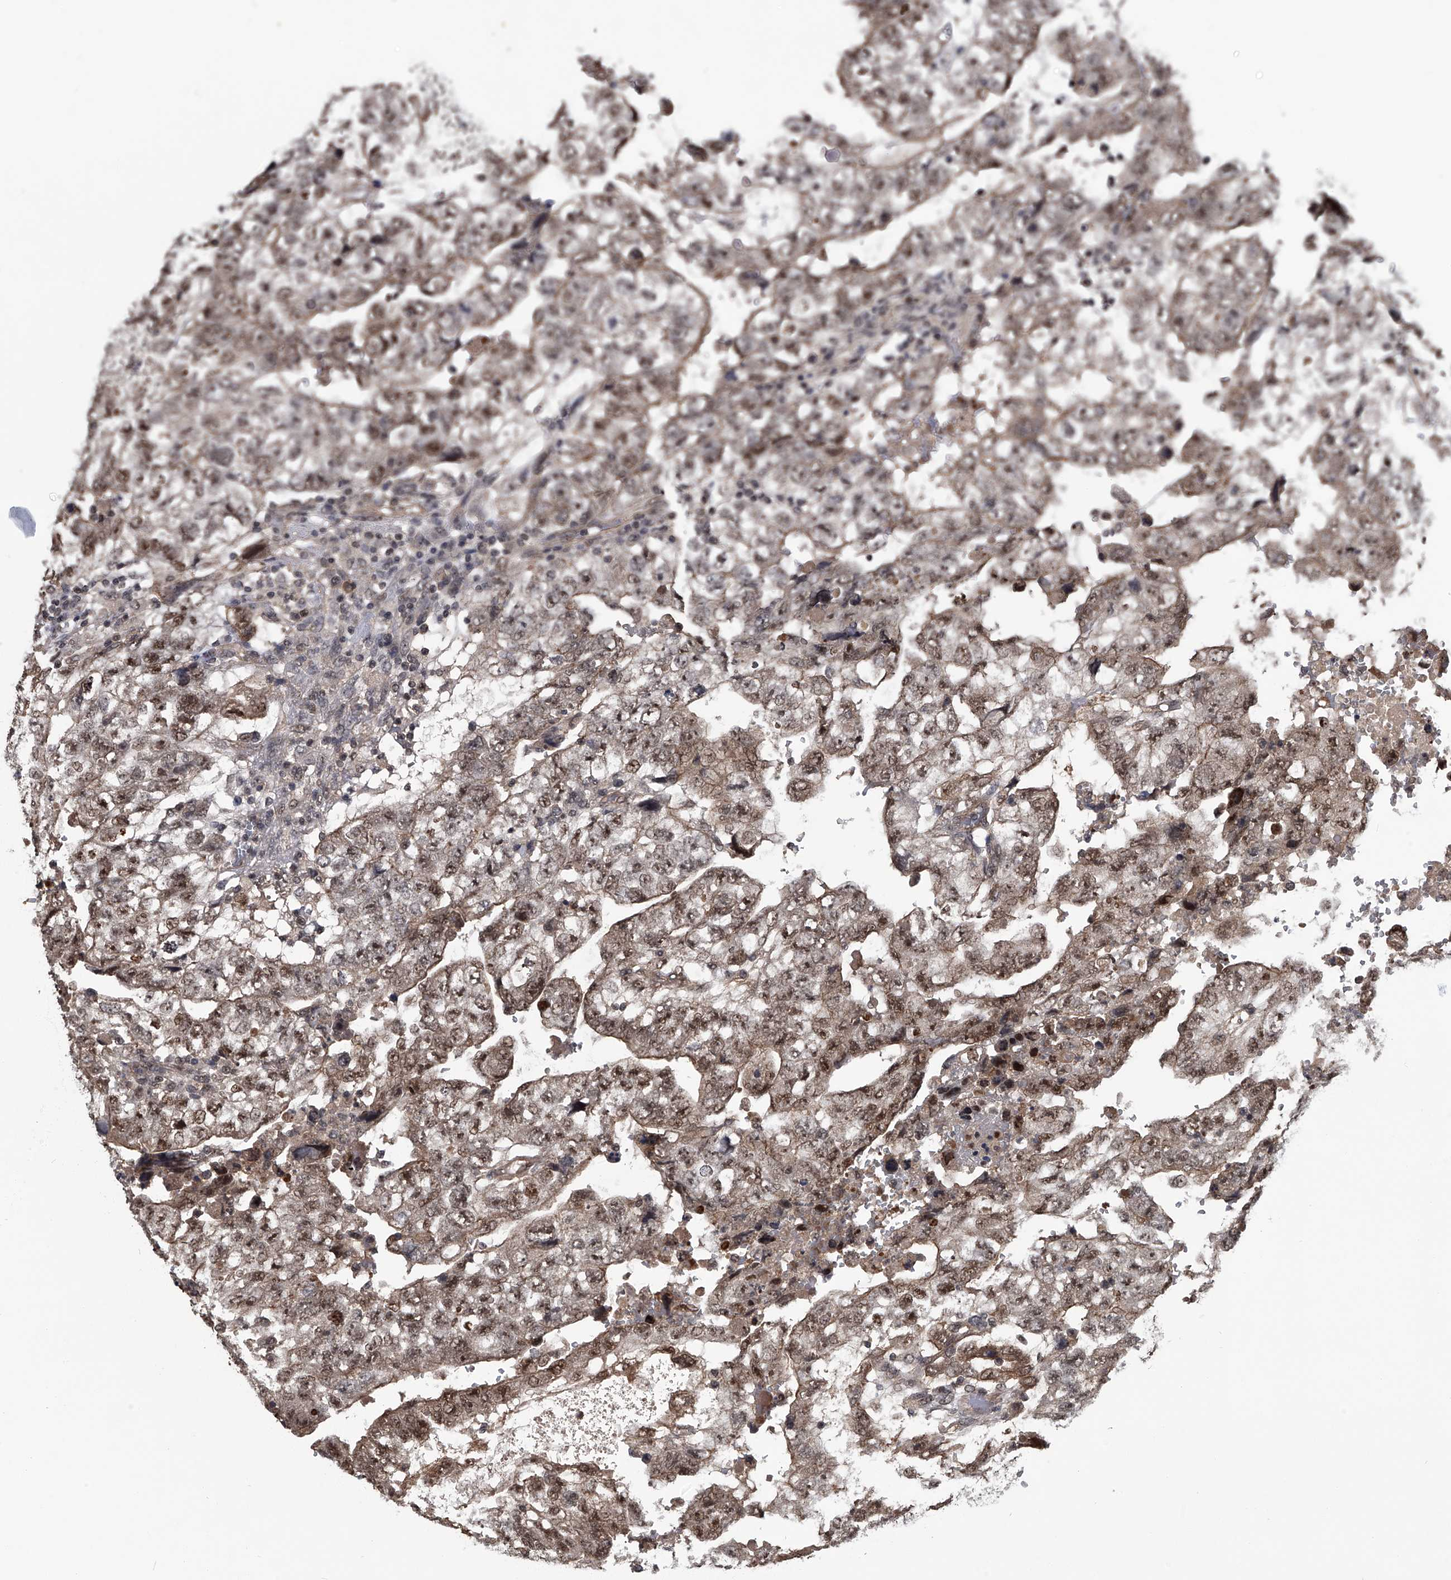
{"staining": {"intensity": "moderate", "quantity": "25%-75%", "location": "cytoplasmic/membranous,nuclear"}, "tissue": "testis cancer", "cell_type": "Tumor cells", "image_type": "cancer", "snomed": [{"axis": "morphology", "description": "Carcinoma, Embryonal, NOS"}, {"axis": "topography", "description": "Testis"}], "caption": "Tumor cells show medium levels of moderate cytoplasmic/membranous and nuclear positivity in about 25%-75% of cells in human testis cancer (embryonal carcinoma).", "gene": "SLC12A8", "patient": {"sex": "male", "age": 36}}